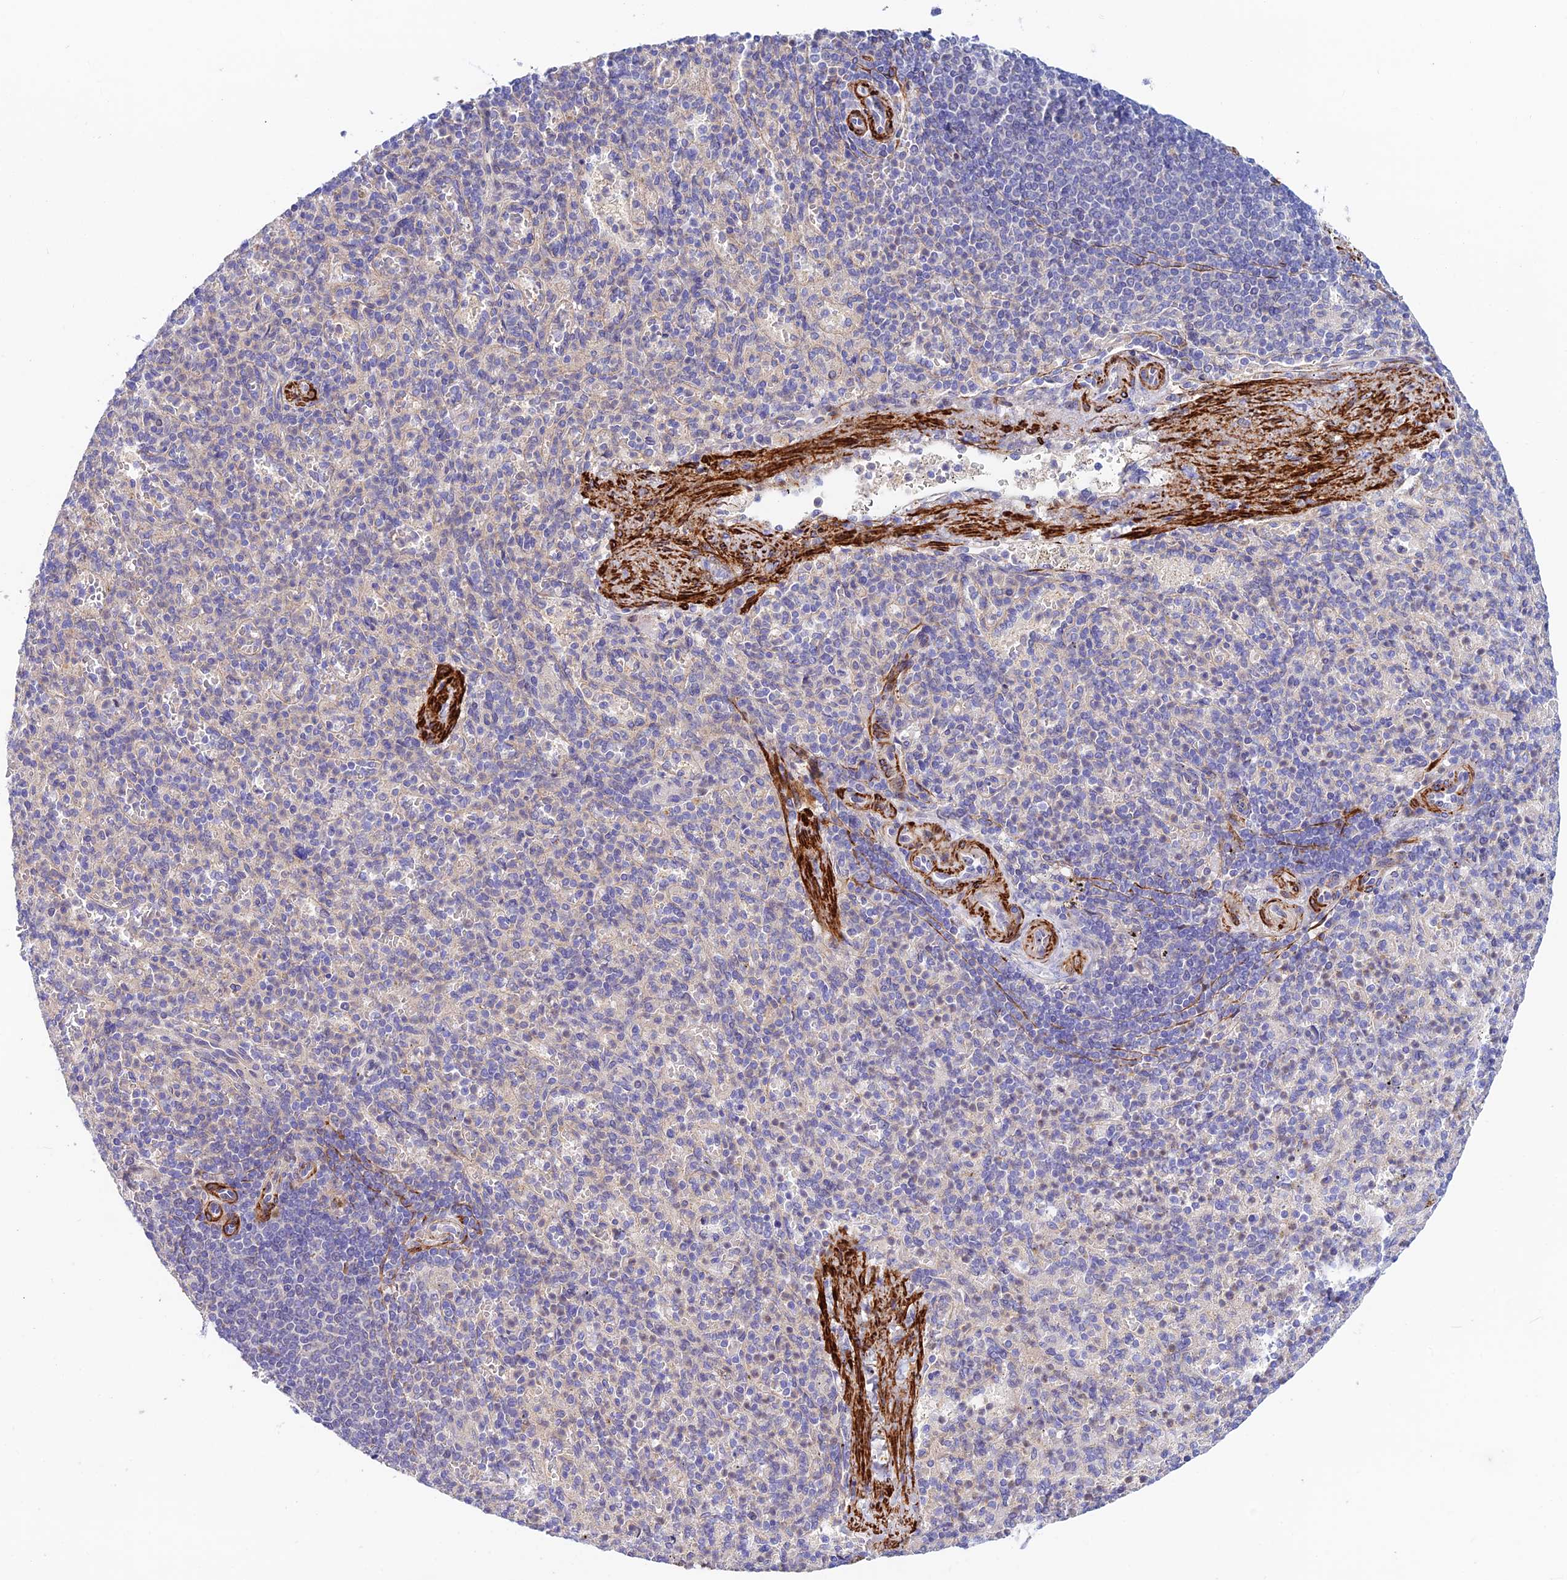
{"staining": {"intensity": "negative", "quantity": "none", "location": "none"}, "tissue": "spleen", "cell_type": "Cells in red pulp", "image_type": "normal", "snomed": [{"axis": "morphology", "description": "Normal tissue, NOS"}, {"axis": "topography", "description": "Spleen"}], "caption": "This is an immunohistochemistry (IHC) image of benign human spleen. There is no positivity in cells in red pulp.", "gene": "ANKRD50", "patient": {"sex": "female", "age": 74}}